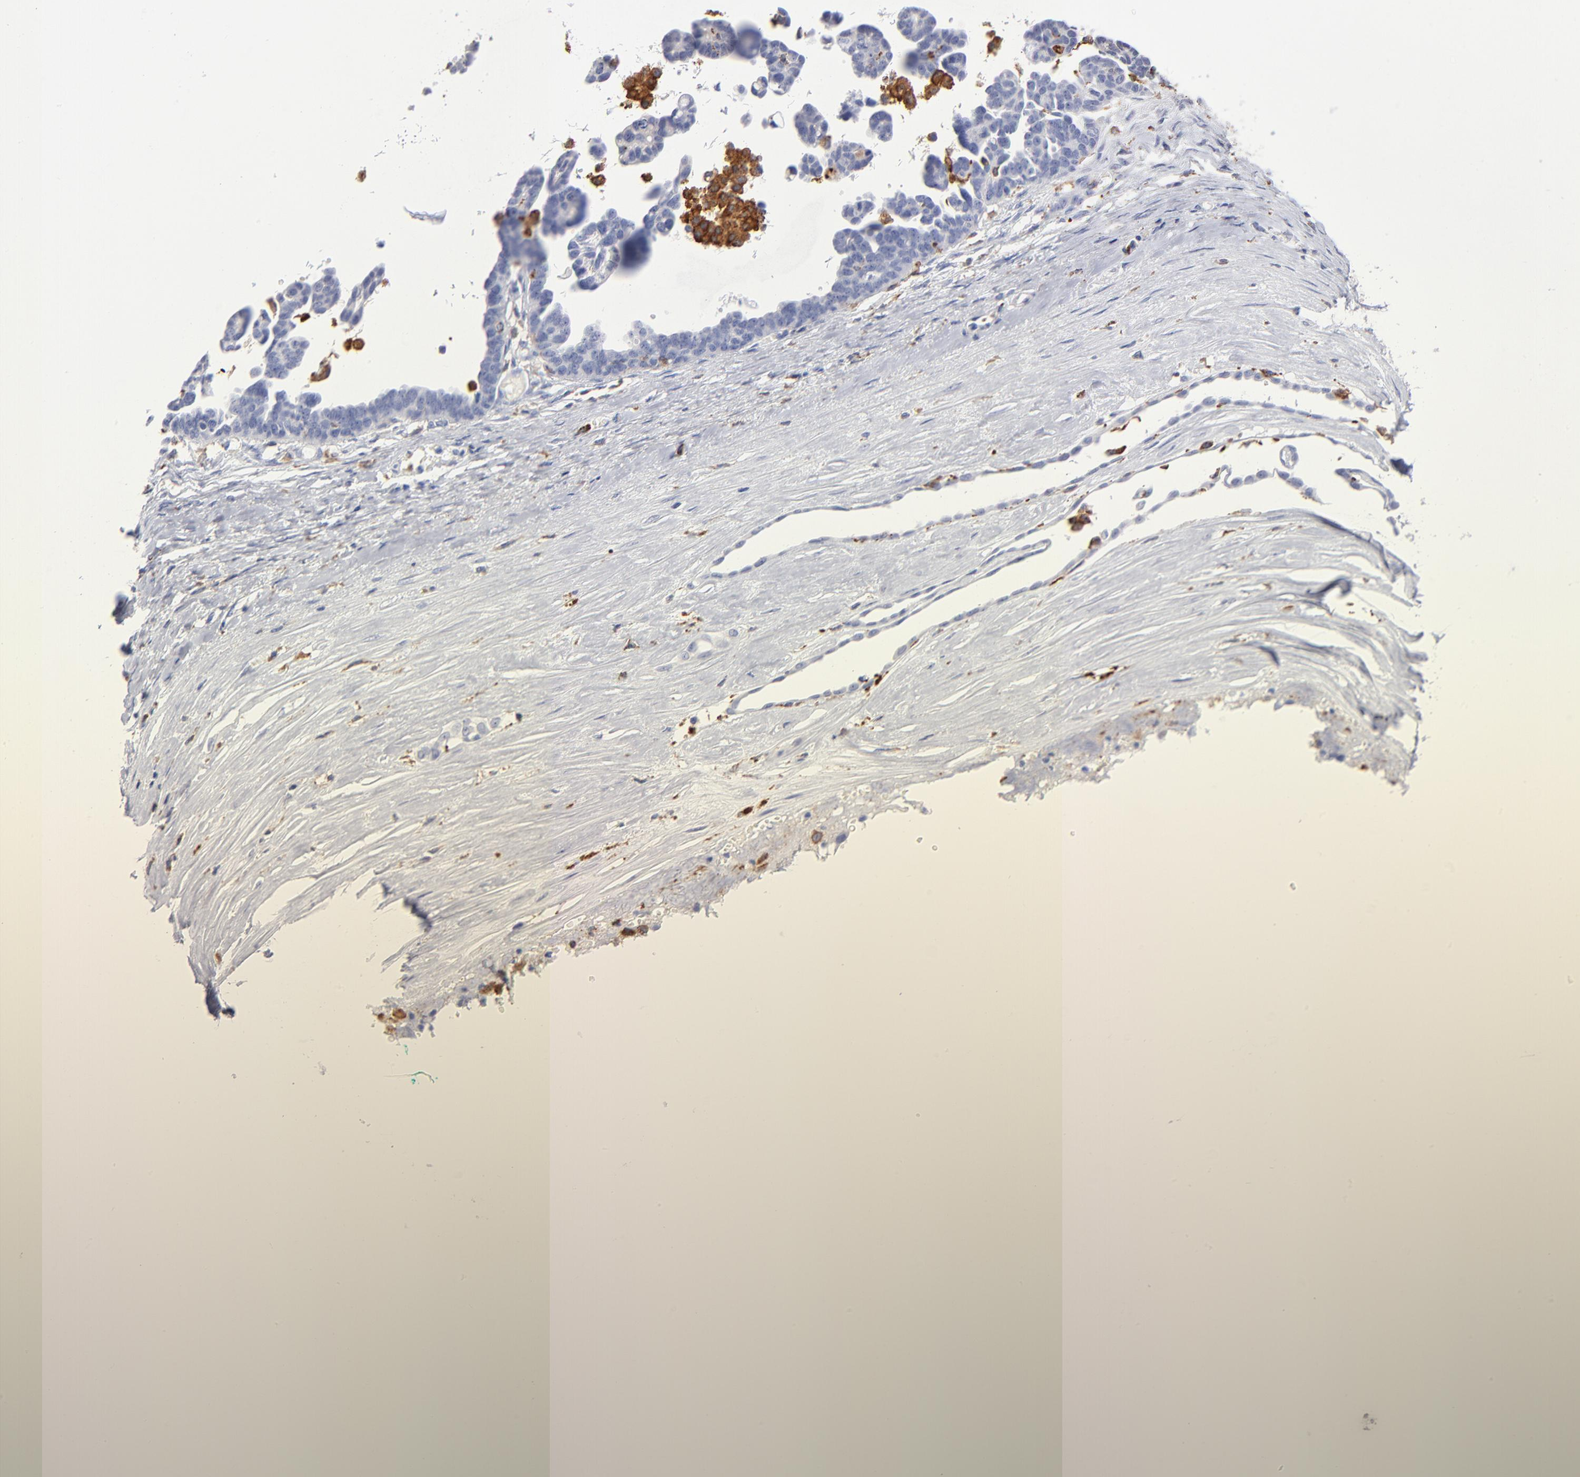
{"staining": {"intensity": "negative", "quantity": "none", "location": "none"}, "tissue": "ovarian cancer", "cell_type": "Tumor cells", "image_type": "cancer", "snomed": [{"axis": "morphology", "description": "Cystadenocarcinoma, serous, NOS"}, {"axis": "topography", "description": "Ovary"}], "caption": "DAB immunohistochemical staining of human ovarian cancer shows no significant expression in tumor cells.", "gene": "CD180", "patient": {"sex": "female", "age": 54}}